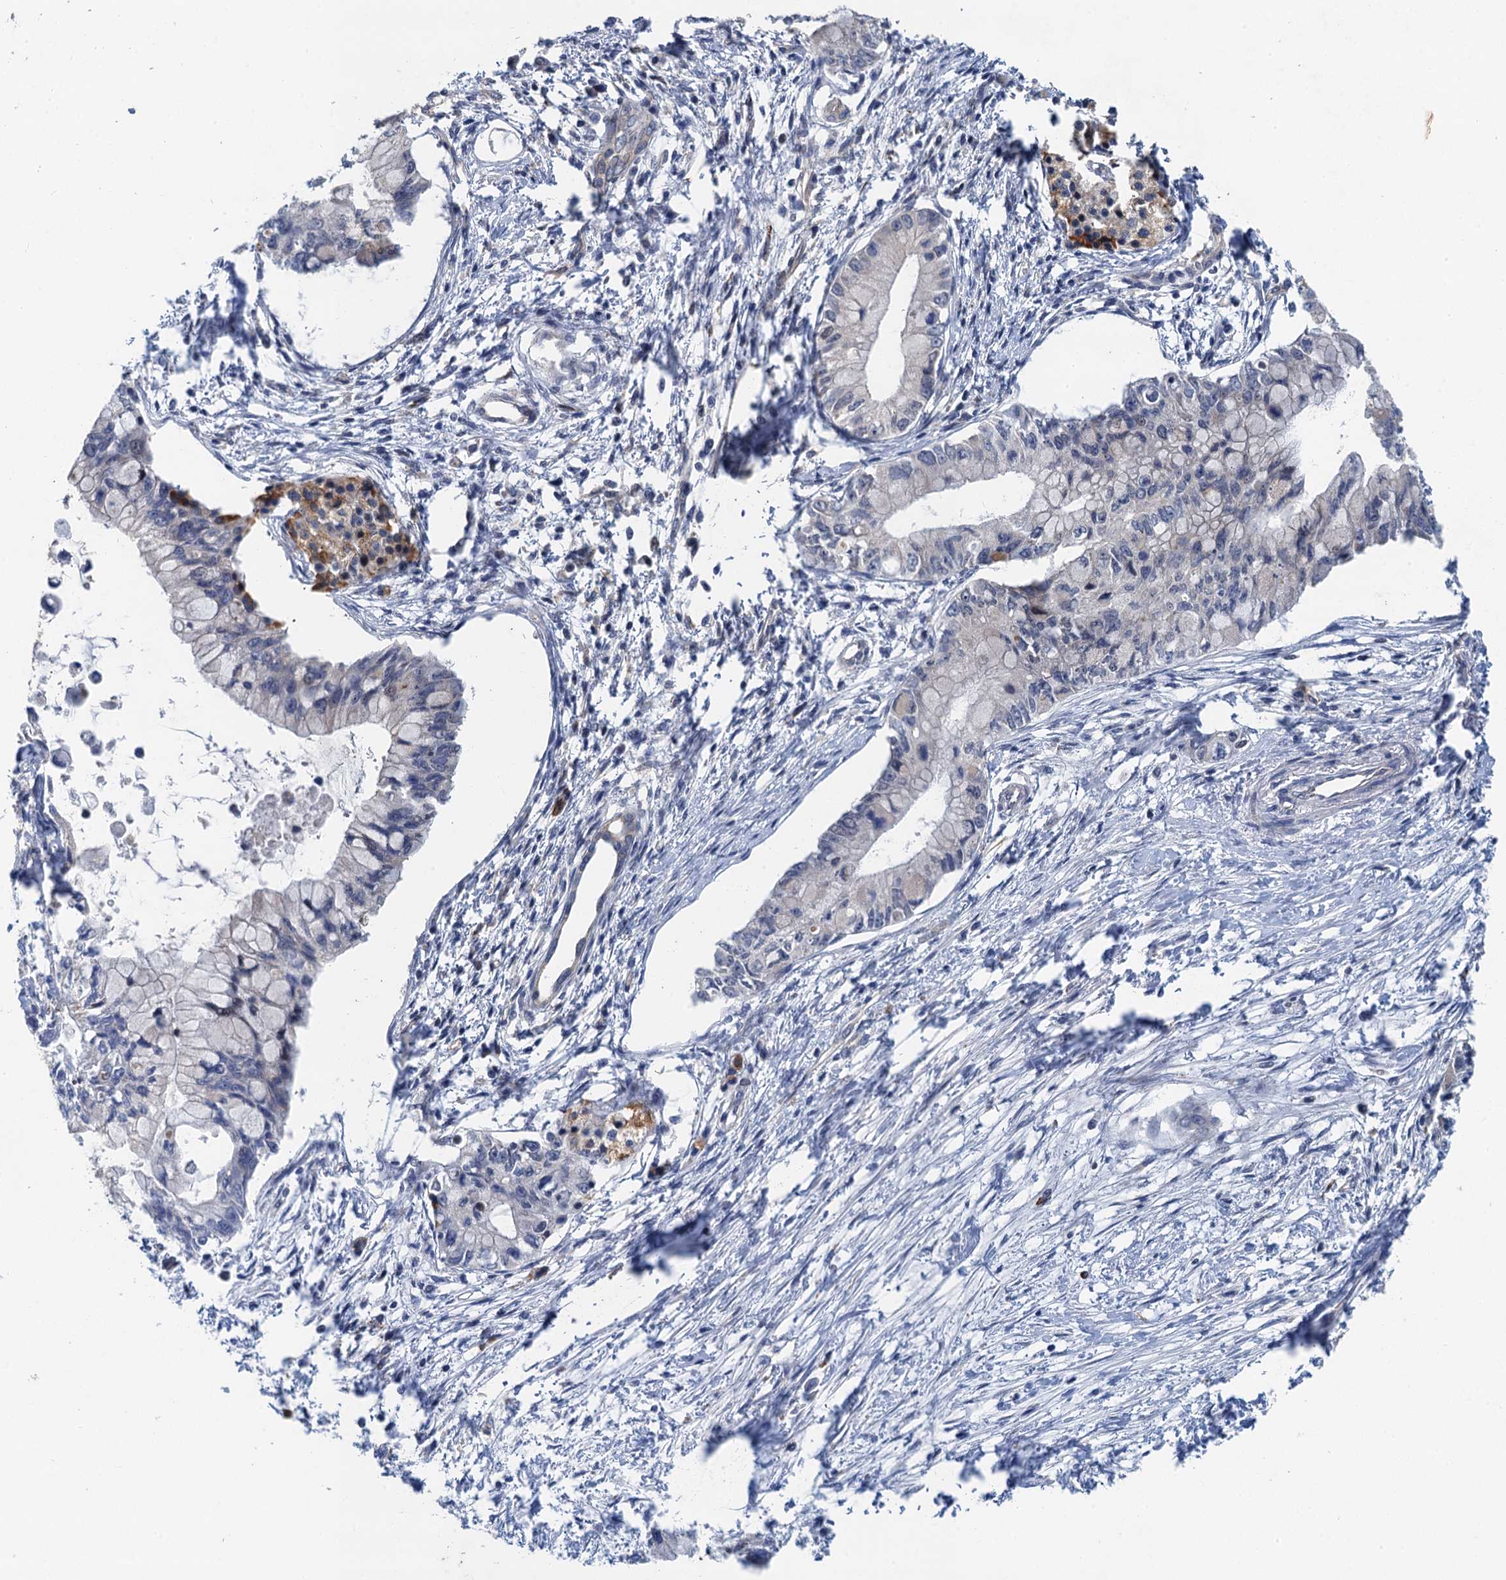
{"staining": {"intensity": "moderate", "quantity": "<25%", "location": "cytoplasmic/membranous"}, "tissue": "pancreatic cancer", "cell_type": "Tumor cells", "image_type": "cancer", "snomed": [{"axis": "morphology", "description": "Adenocarcinoma, NOS"}, {"axis": "topography", "description": "Pancreas"}], "caption": "Adenocarcinoma (pancreatic) tissue exhibits moderate cytoplasmic/membranous expression in approximately <25% of tumor cells, visualized by immunohistochemistry. (DAB = brown stain, brightfield microscopy at high magnification).", "gene": "NLRP10", "patient": {"sex": "male", "age": 48}}